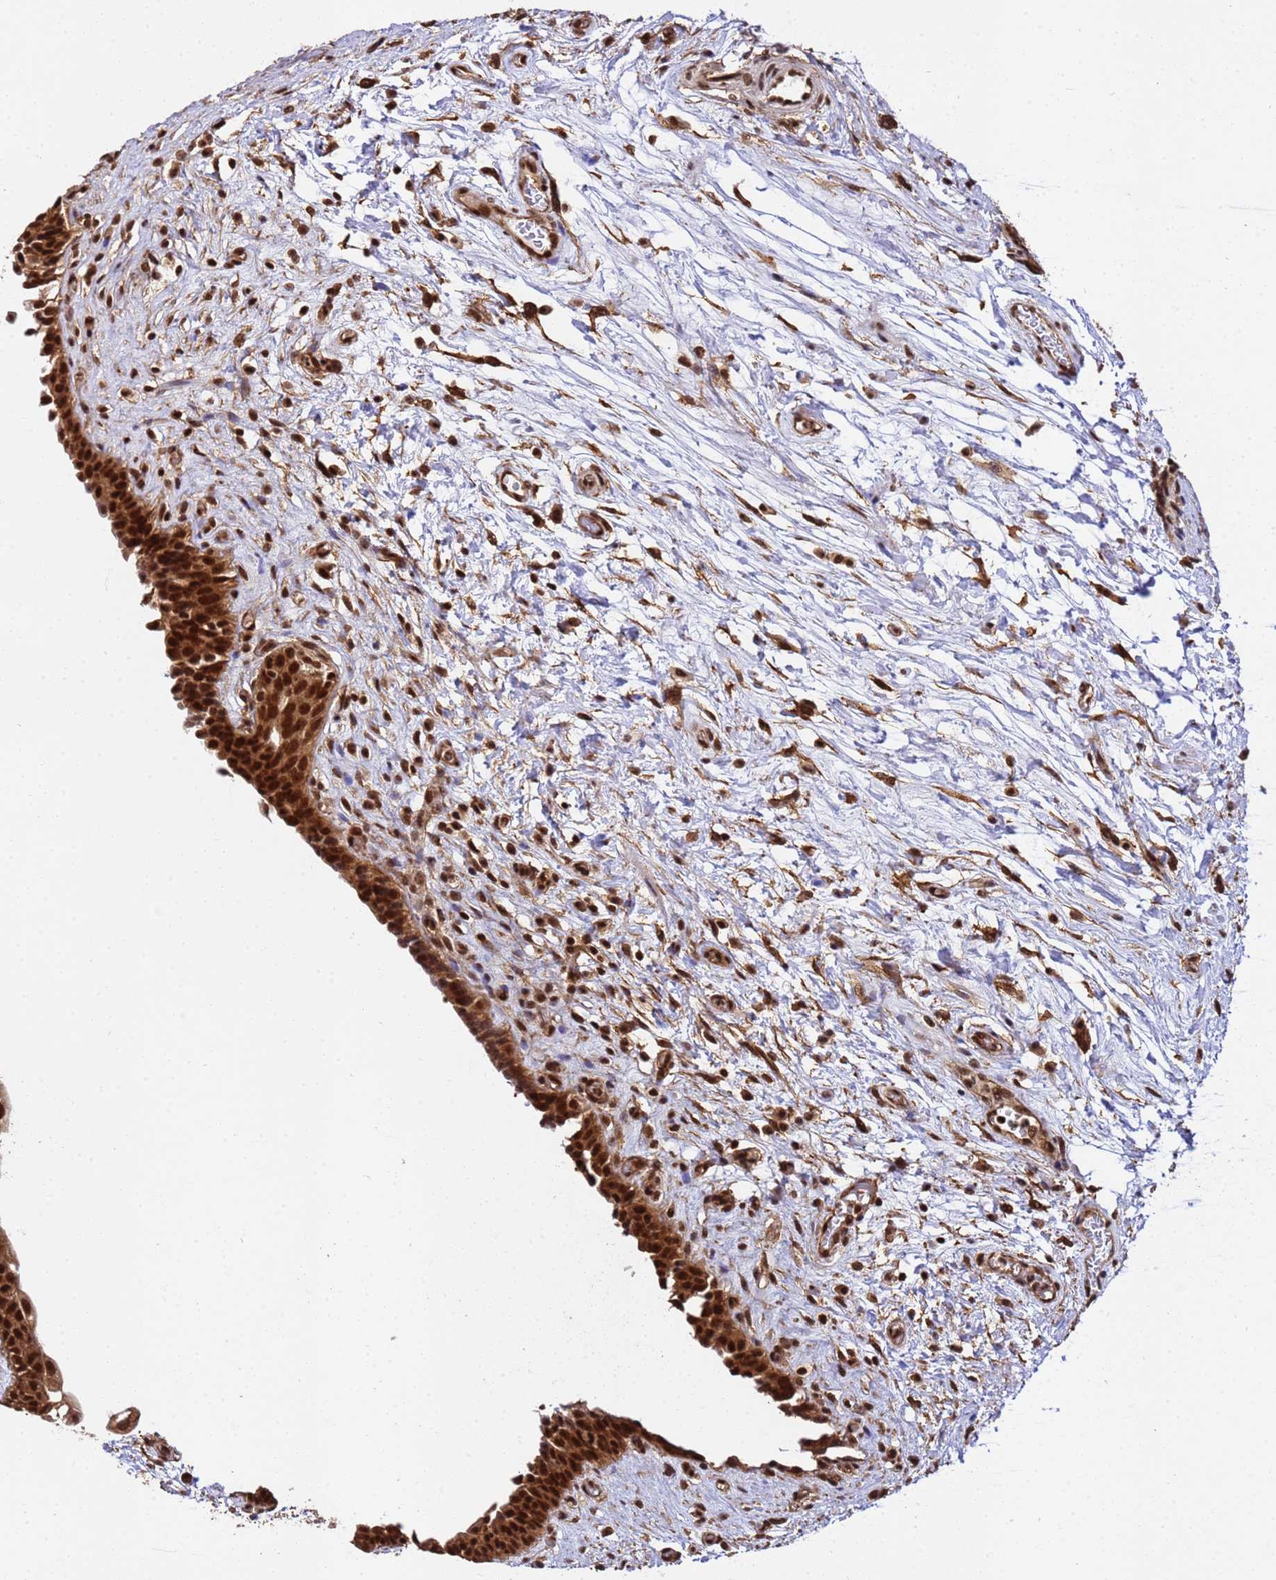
{"staining": {"intensity": "strong", "quantity": ">75%", "location": "cytoplasmic/membranous,nuclear"}, "tissue": "urinary bladder", "cell_type": "Urothelial cells", "image_type": "normal", "snomed": [{"axis": "morphology", "description": "Normal tissue, NOS"}, {"axis": "topography", "description": "Urinary bladder"}], "caption": "This photomicrograph displays immunohistochemistry (IHC) staining of normal urinary bladder, with high strong cytoplasmic/membranous,nuclear expression in approximately >75% of urothelial cells.", "gene": "SYF2", "patient": {"sex": "male", "age": 83}}